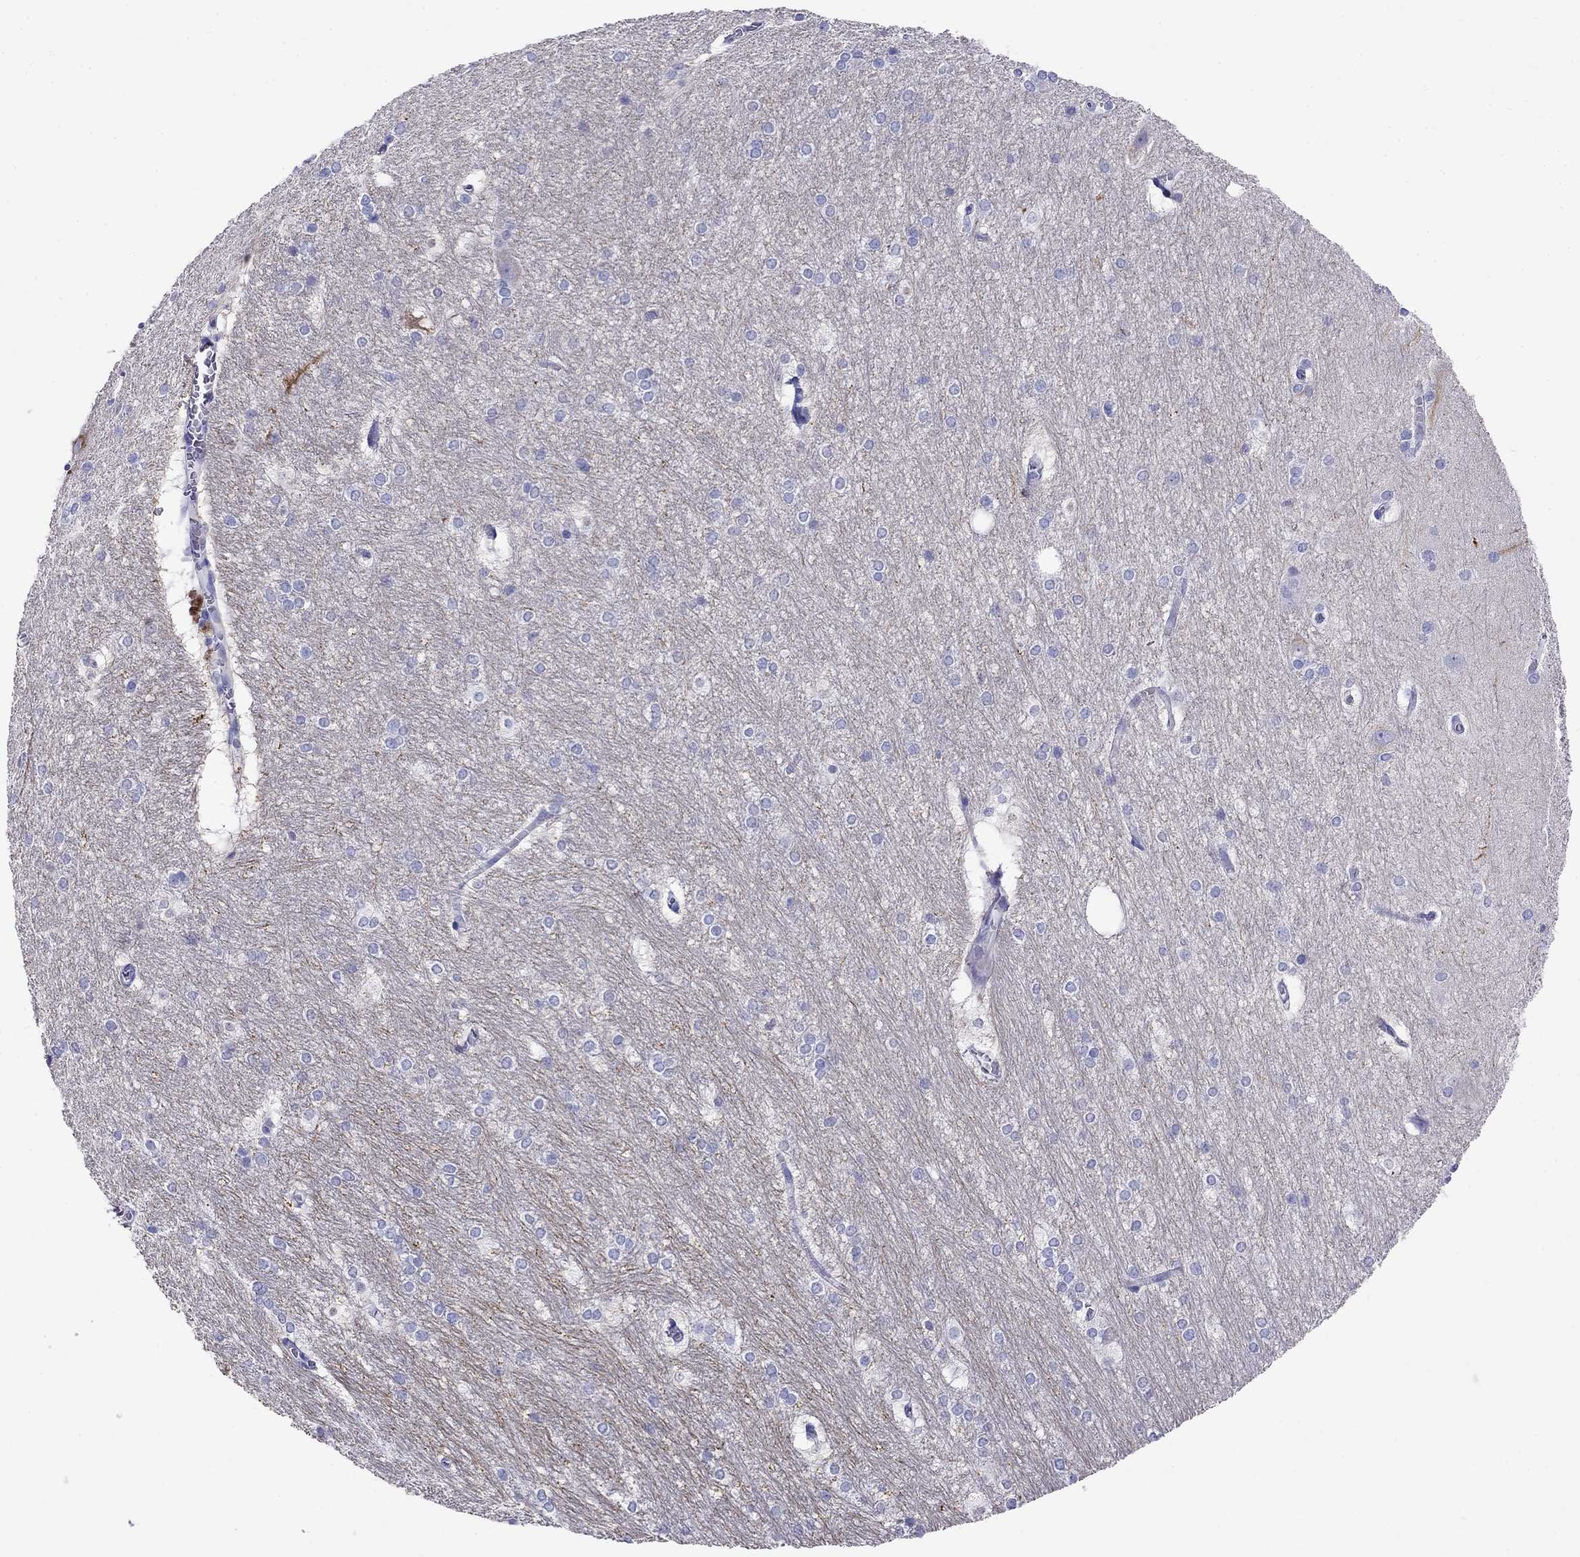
{"staining": {"intensity": "negative", "quantity": "none", "location": "none"}, "tissue": "hippocampus", "cell_type": "Glial cells", "image_type": "normal", "snomed": [{"axis": "morphology", "description": "Normal tissue, NOS"}, {"axis": "topography", "description": "Cerebral cortex"}, {"axis": "topography", "description": "Hippocampus"}], "caption": "Immunohistochemical staining of benign human hippocampus shows no significant positivity in glial cells.", "gene": "MC5R", "patient": {"sex": "female", "age": 19}}